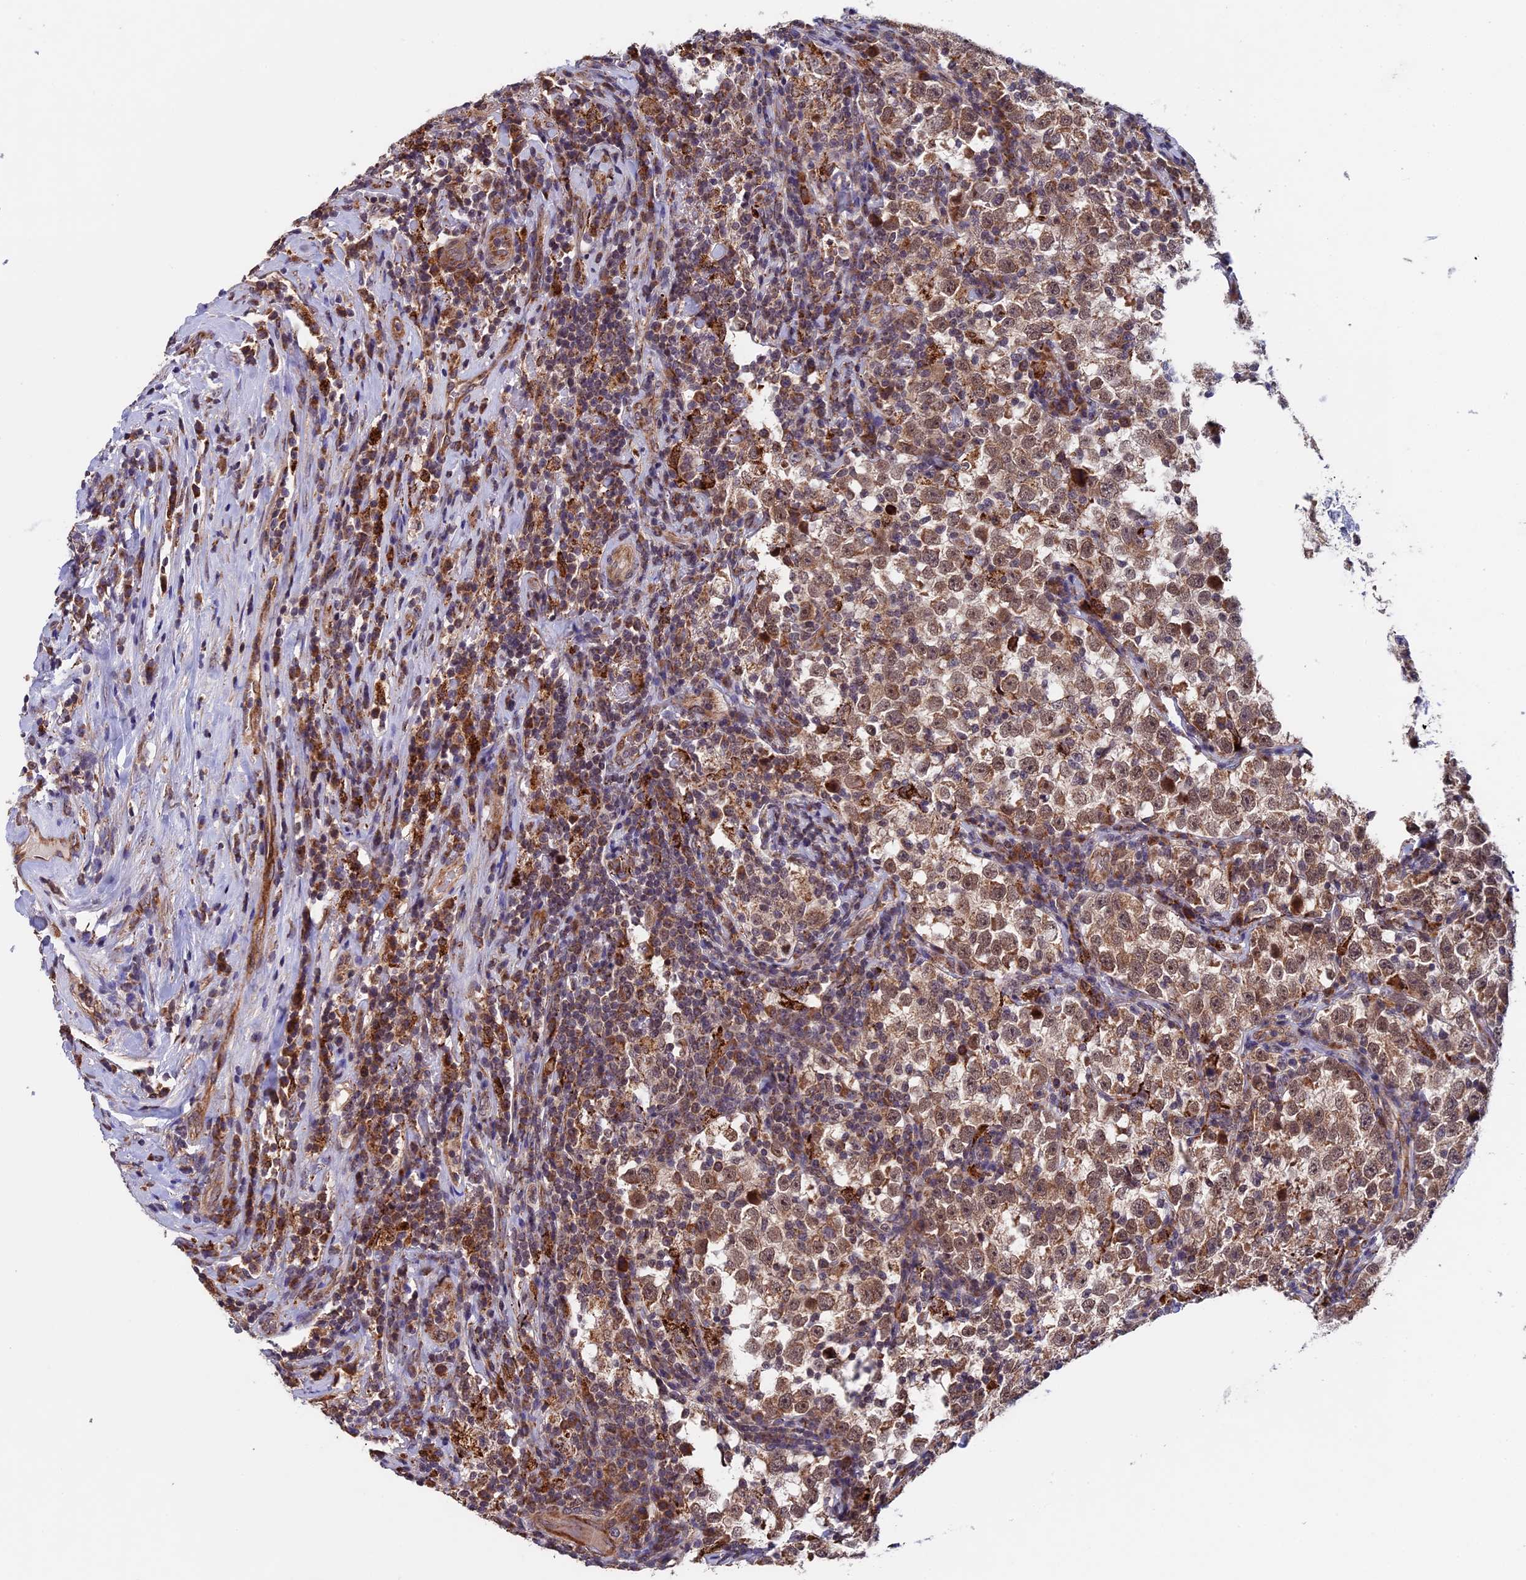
{"staining": {"intensity": "moderate", "quantity": ">75%", "location": "cytoplasmic/membranous"}, "tissue": "testis cancer", "cell_type": "Tumor cells", "image_type": "cancer", "snomed": [{"axis": "morphology", "description": "Normal tissue, NOS"}, {"axis": "morphology", "description": "Seminoma, NOS"}, {"axis": "topography", "description": "Testis"}], "caption": "Immunohistochemical staining of testis cancer (seminoma) demonstrates medium levels of moderate cytoplasmic/membranous protein staining in approximately >75% of tumor cells. The staining was performed using DAB to visualize the protein expression in brown, while the nuclei were stained in blue with hematoxylin (Magnification: 20x).", "gene": "RNF17", "patient": {"sex": "male", "age": 43}}